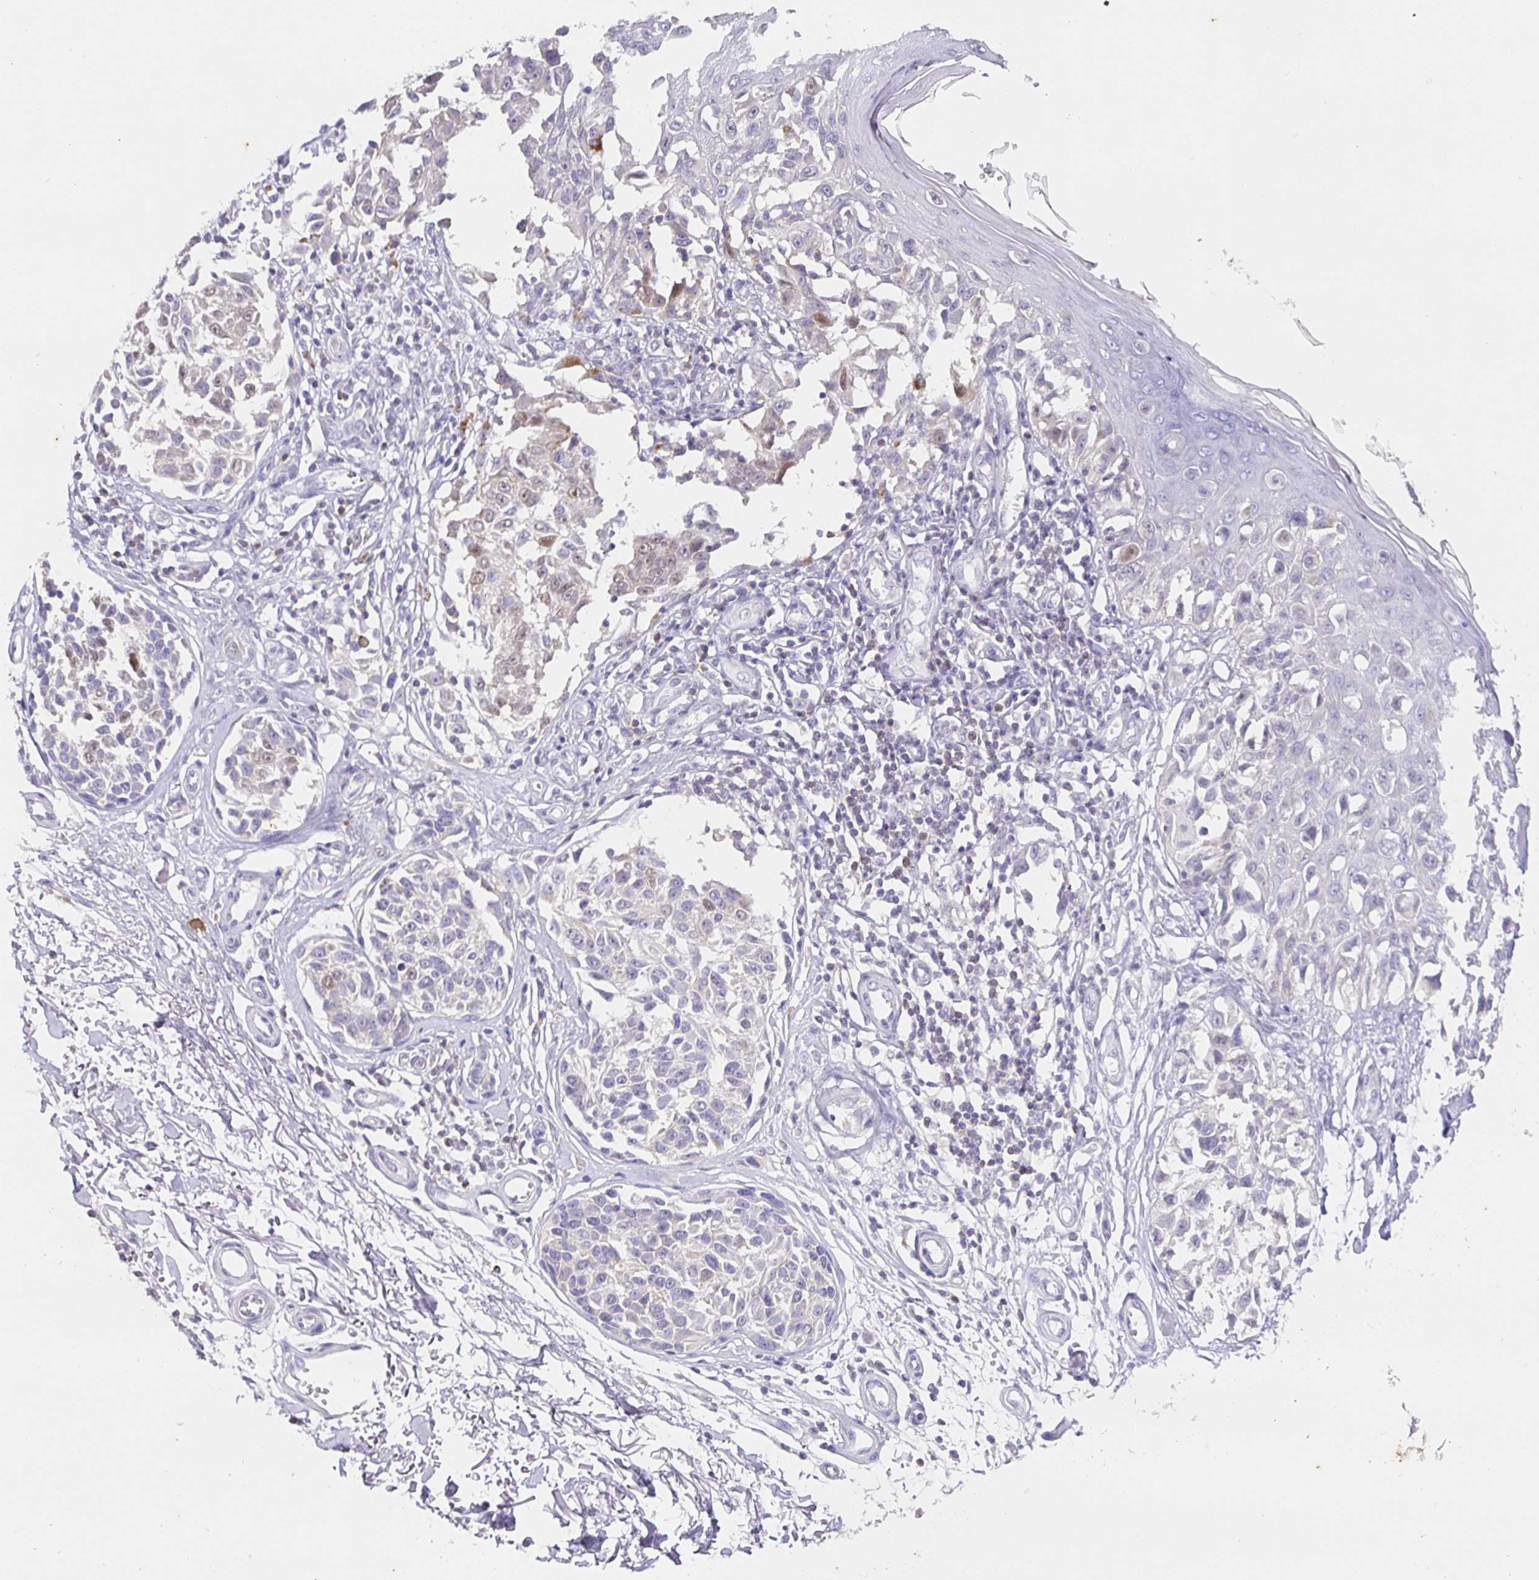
{"staining": {"intensity": "weak", "quantity": "<25%", "location": "nuclear"}, "tissue": "melanoma", "cell_type": "Tumor cells", "image_type": "cancer", "snomed": [{"axis": "morphology", "description": "Malignant melanoma, NOS"}, {"axis": "topography", "description": "Skin"}], "caption": "There is no significant staining in tumor cells of melanoma. (Immunohistochemistry (ihc), brightfield microscopy, high magnification).", "gene": "SHISA4", "patient": {"sex": "male", "age": 73}}